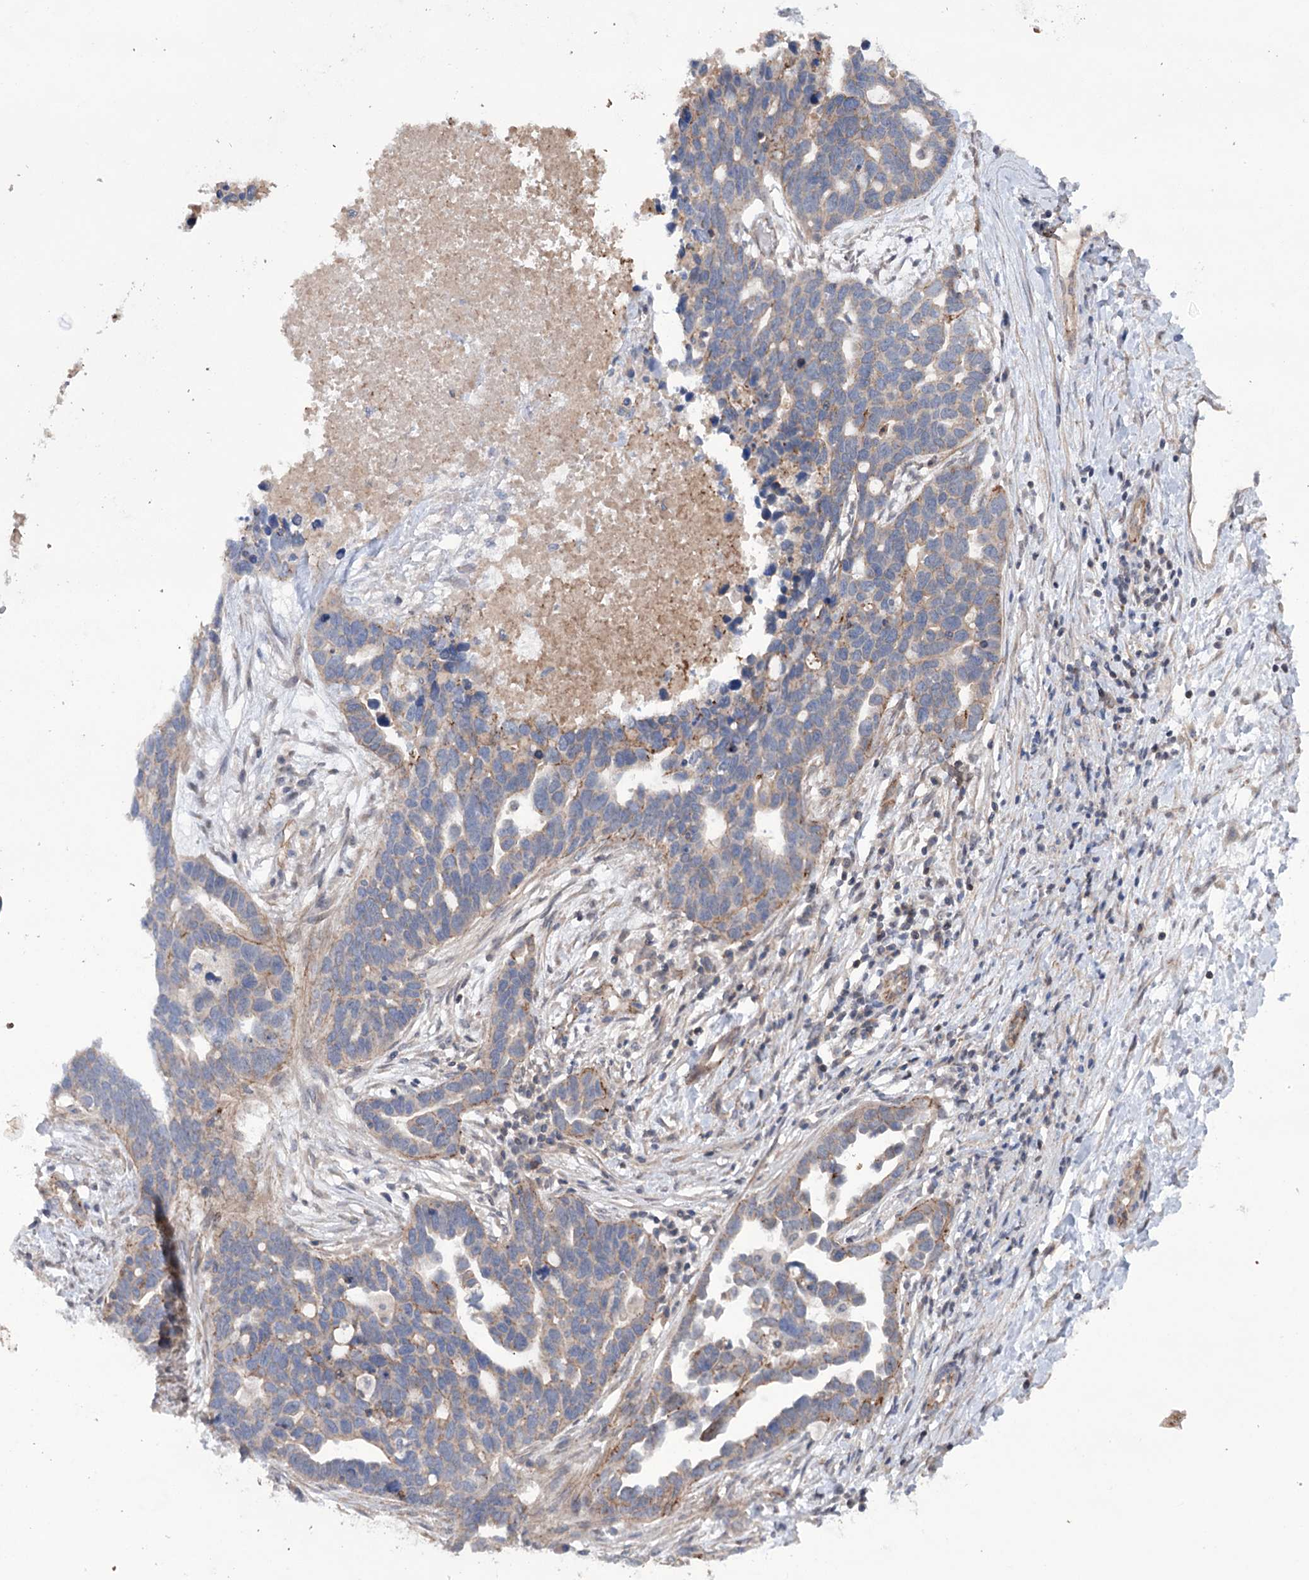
{"staining": {"intensity": "weak", "quantity": "<25%", "location": "cytoplasmic/membranous"}, "tissue": "ovarian cancer", "cell_type": "Tumor cells", "image_type": "cancer", "snomed": [{"axis": "morphology", "description": "Cystadenocarcinoma, serous, NOS"}, {"axis": "topography", "description": "Ovary"}], "caption": "DAB (3,3'-diaminobenzidine) immunohistochemical staining of ovarian cancer shows no significant positivity in tumor cells.", "gene": "TRIM71", "patient": {"sex": "female", "age": 54}}